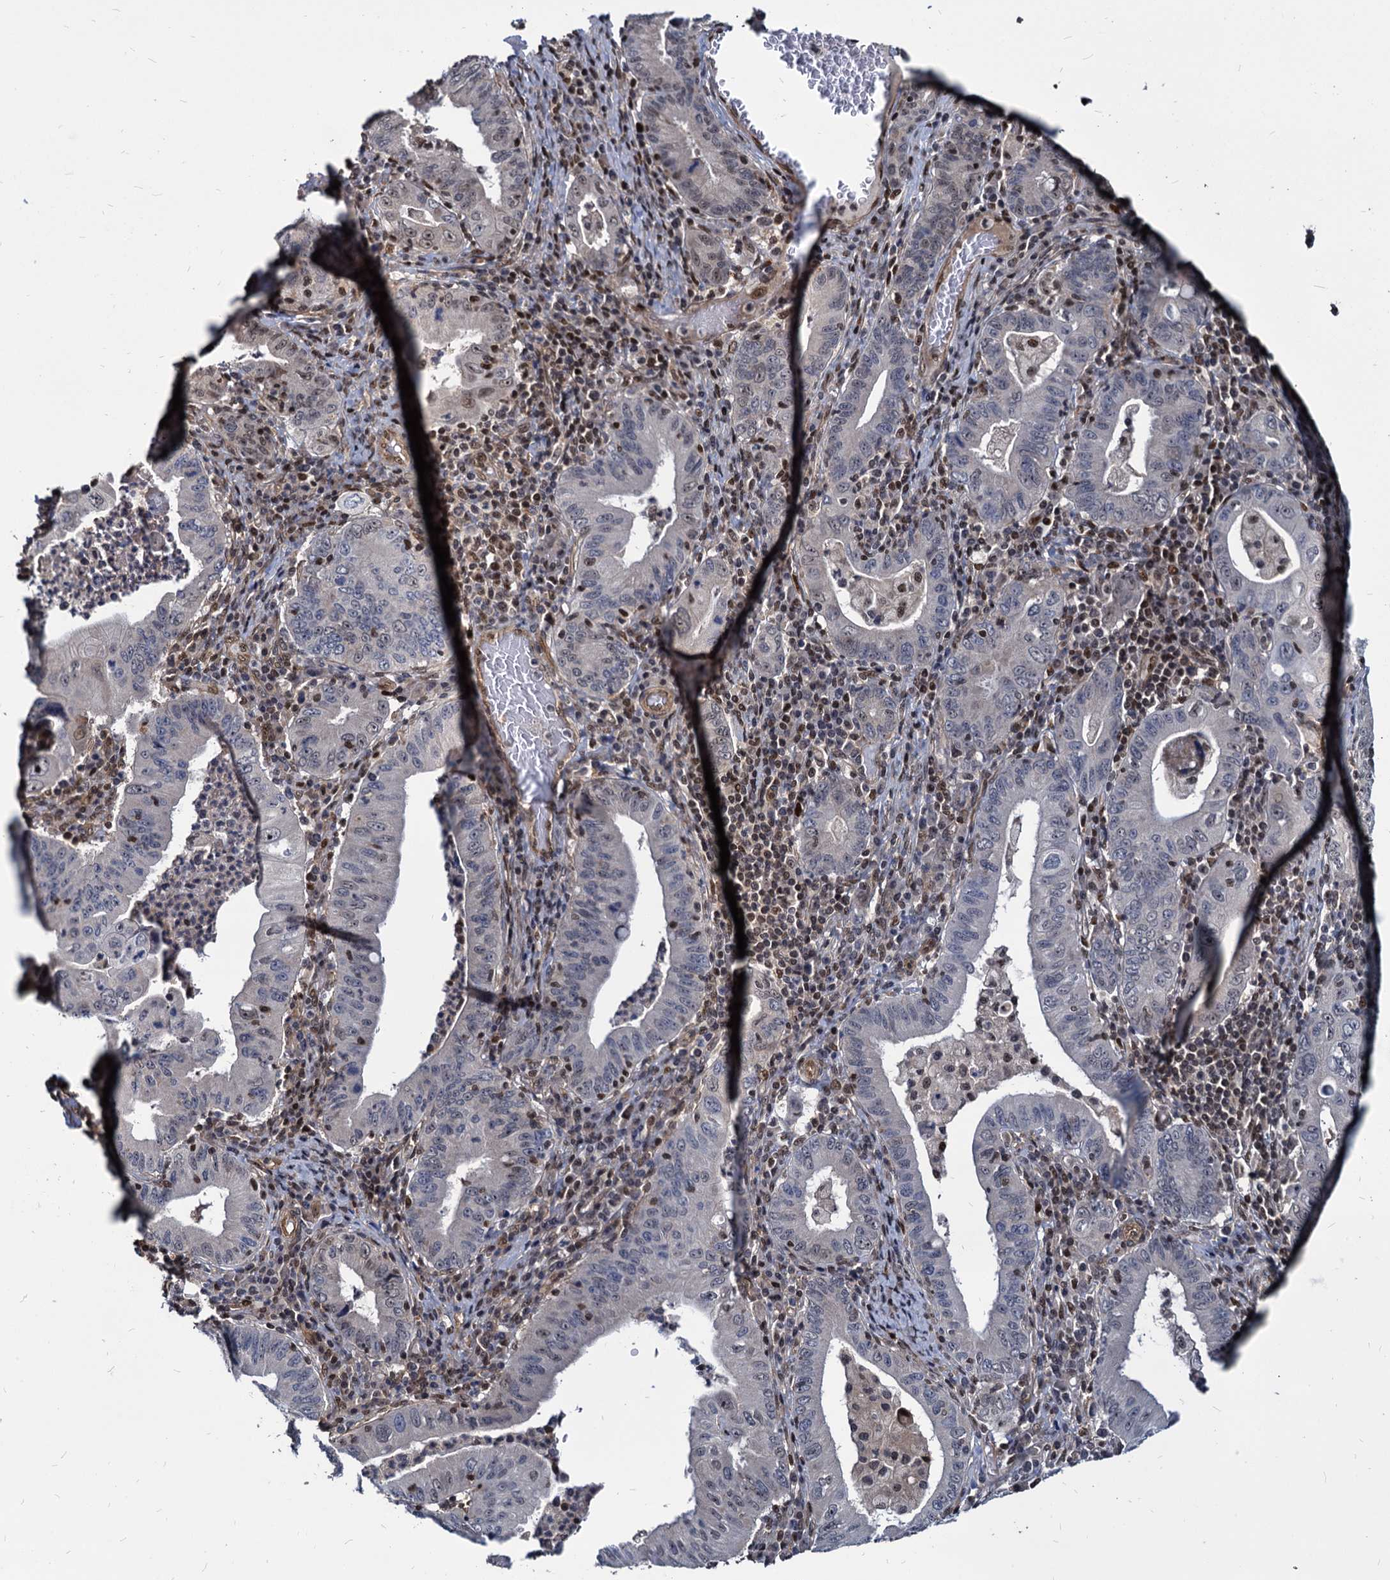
{"staining": {"intensity": "weak", "quantity": "<25%", "location": "nuclear"}, "tissue": "stomach cancer", "cell_type": "Tumor cells", "image_type": "cancer", "snomed": [{"axis": "morphology", "description": "Normal tissue, NOS"}, {"axis": "morphology", "description": "Adenocarcinoma, NOS"}, {"axis": "topography", "description": "Esophagus"}, {"axis": "topography", "description": "Stomach, upper"}, {"axis": "topography", "description": "Peripheral nerve tissue"}], "caption": "Histopathology image shows no protein positivity in tumor cells of stomach cancer (adenocarcinoma) tissue. The staining is performed using DAB (3,3'-diaminobenzidine) brown chromogen with nuclei counter-stained in using hematoxylin.", "gene": "UBLCP1", "patient": {"sex": "male", "age": 62}}